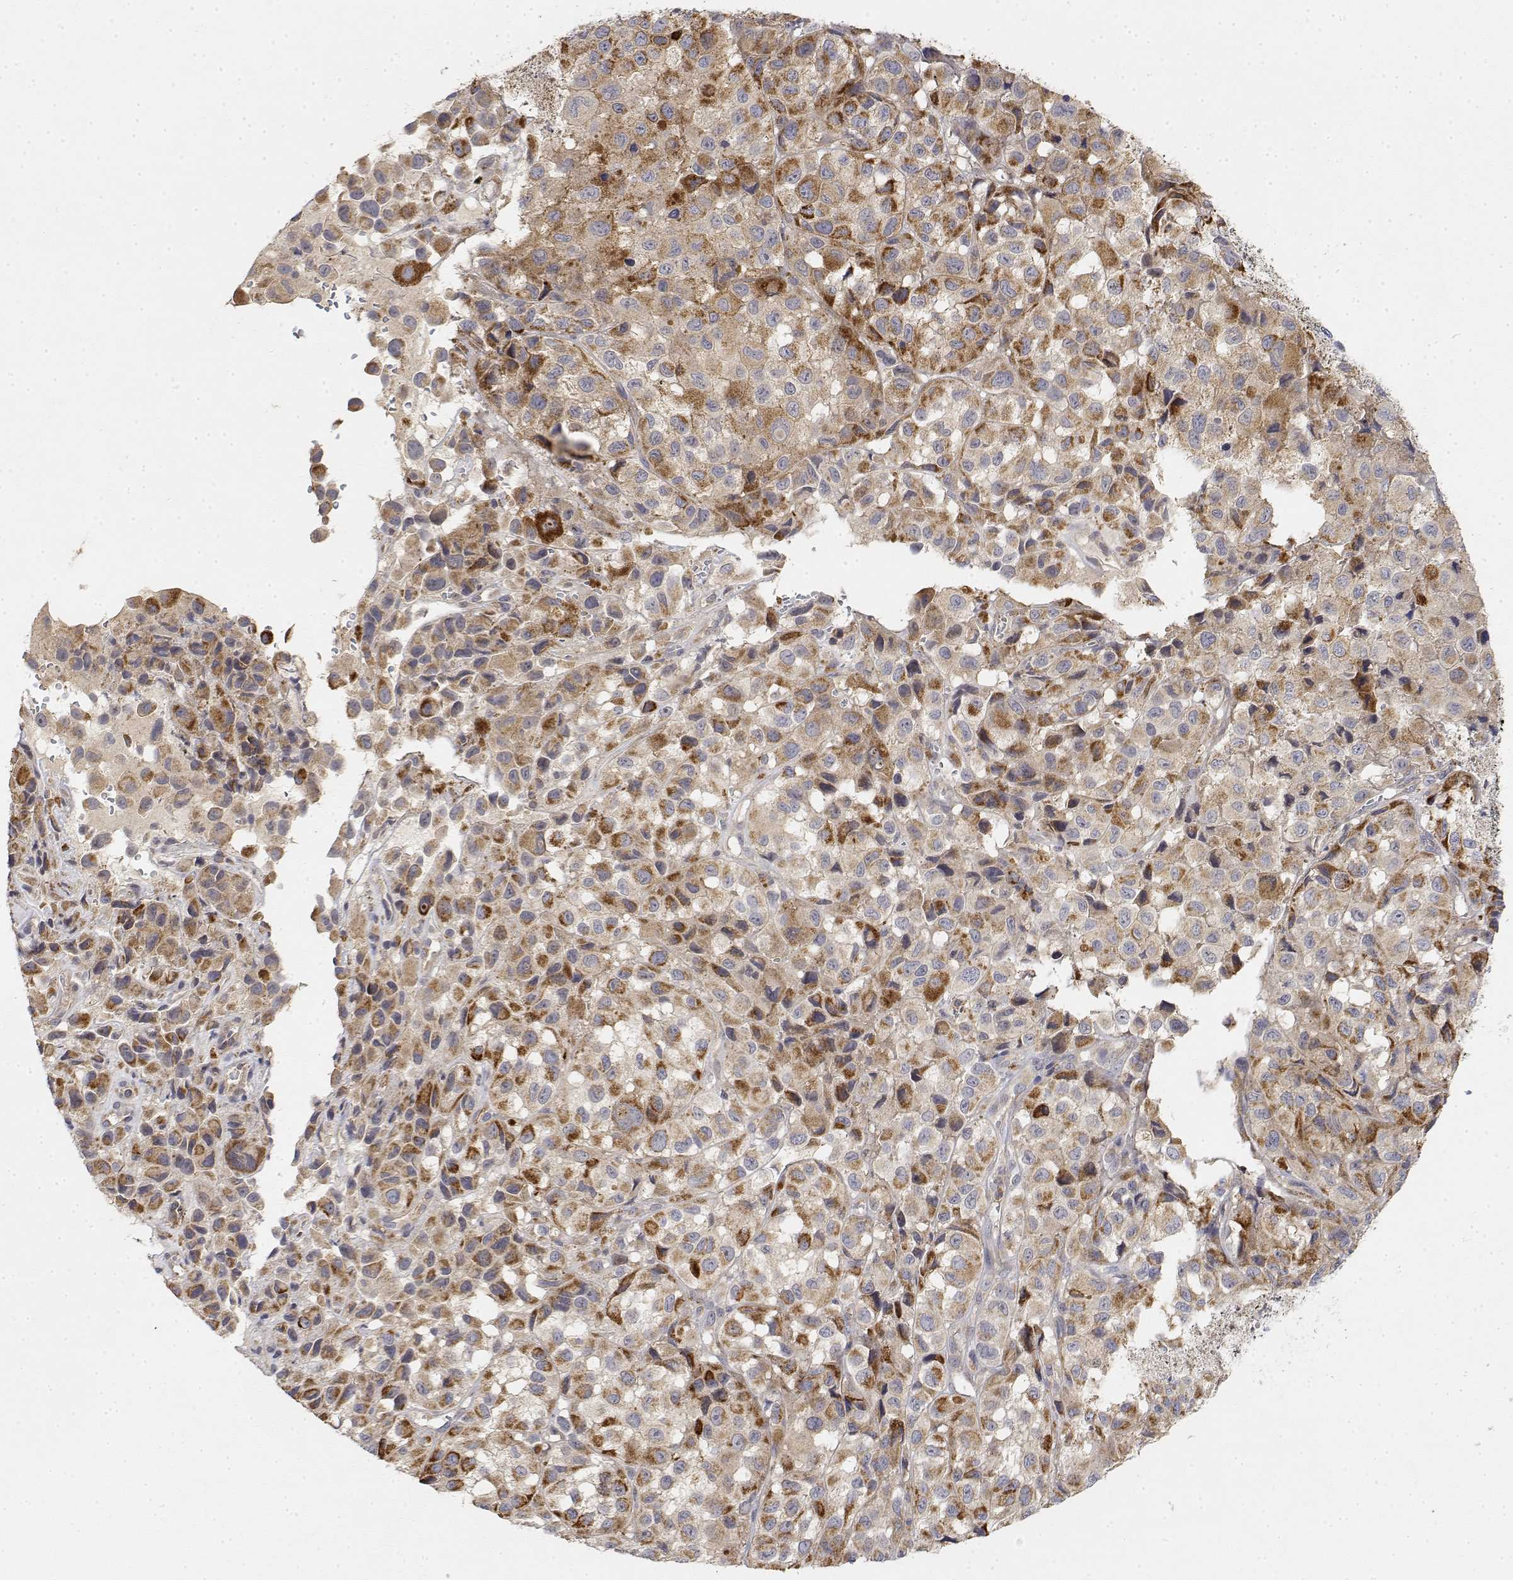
{"staining": {"intensity": "strong", "quantity": "25%-75%", "location": "cytoplasmic/membranous"}, "tissue": "melanoma", "cell_type": "Tumor cells", "image_type": "cancer", "snomed": [{"axis": "morphology", "description": "Malignant melanoma, NOS"}, {"axis": "topography", "description": "Skin"}], "caption": "There is high levels of strong cytoplasmic/membranous positivity in tumor cells of melanoma, as demonstrated by immunohistochemical staining (brown color).", "gene": "LONRF3", "patient": {"sex": "male", "age": 93}}